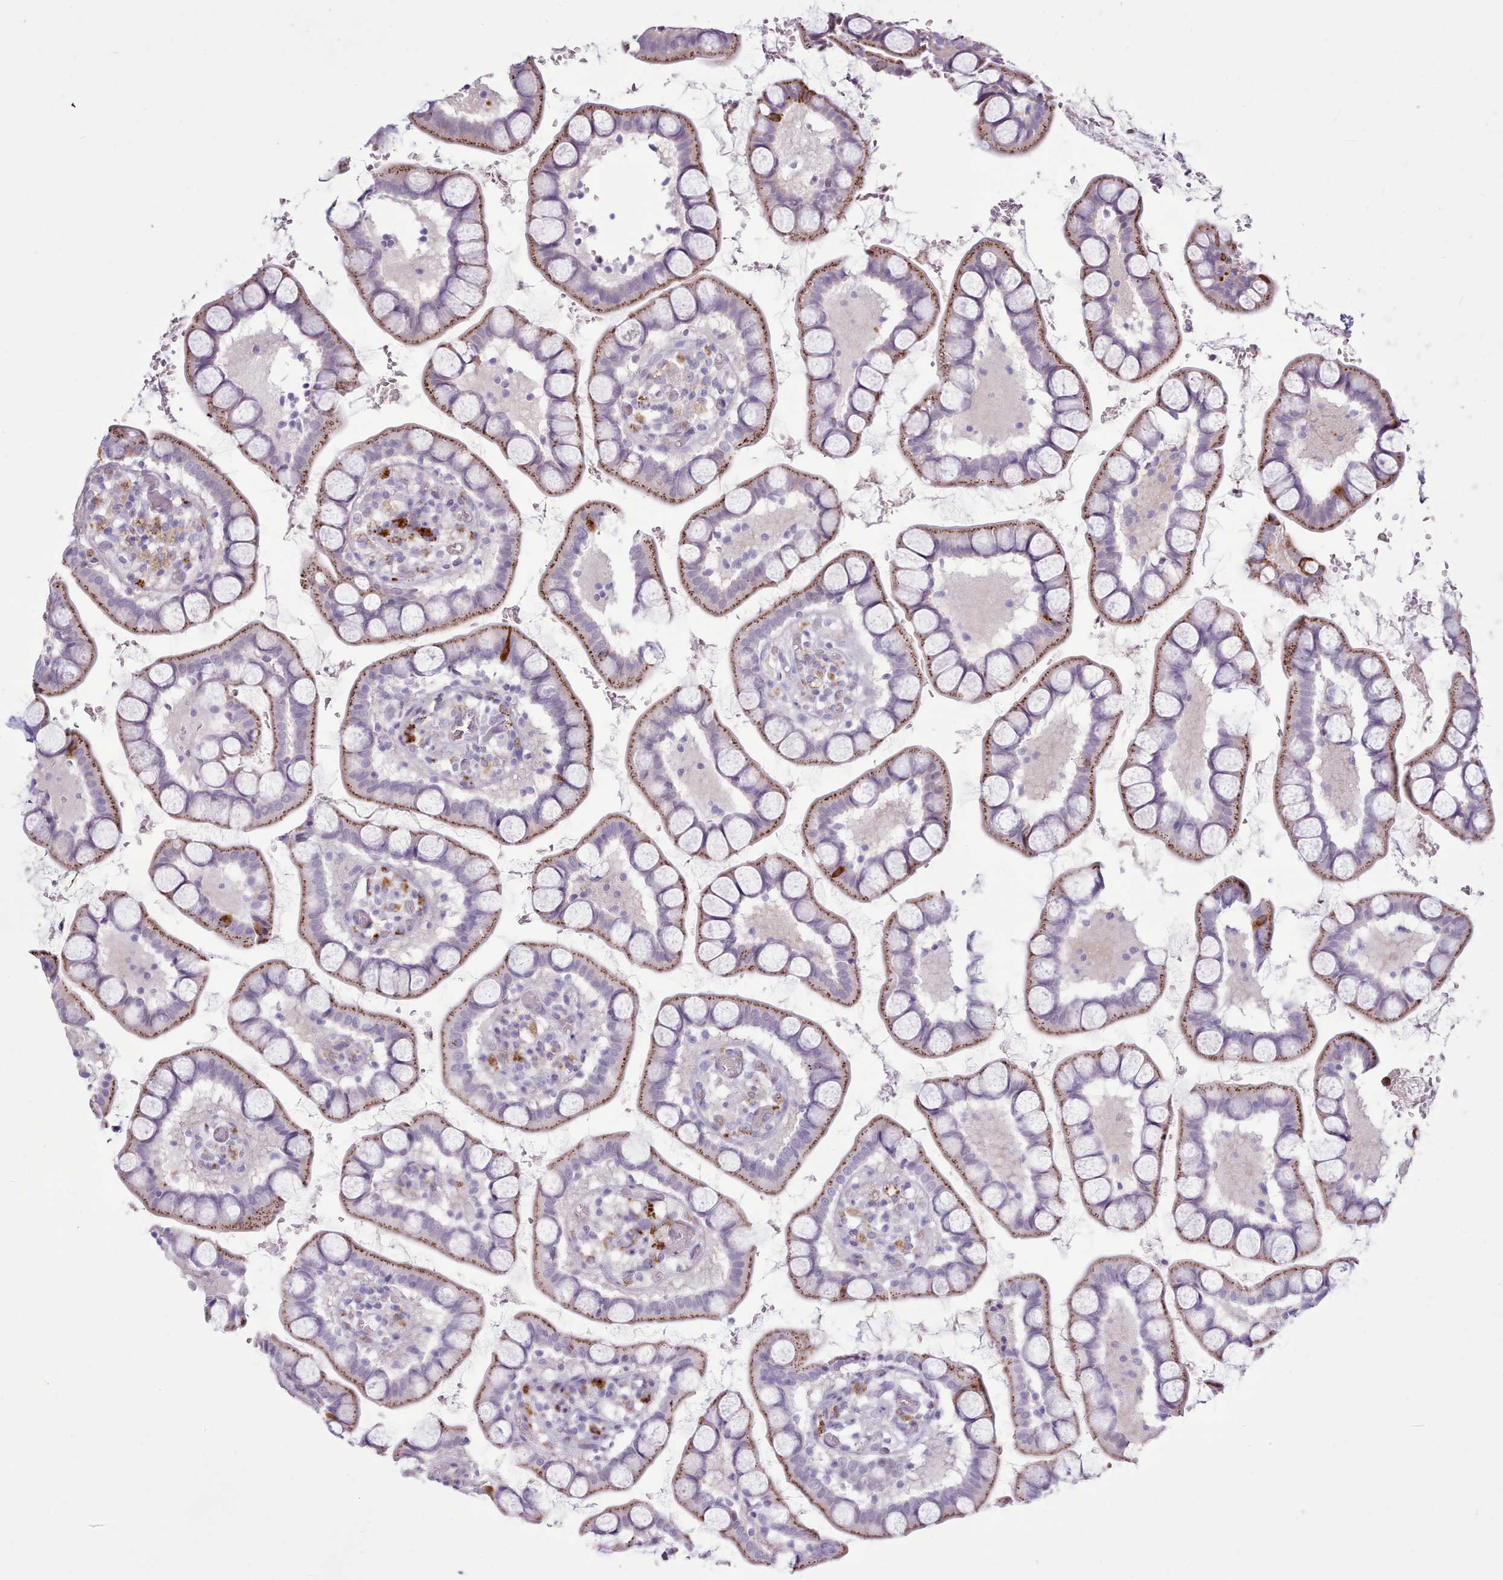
{"staining": {"intensity": "moderate", "quantity": ">75%", "location": "cytoplasmic/membranous"}, "tissue": "small intestine", "cell_type": "Glandular cells", "image_type": "normal", "snomed": [{"axis": "morphology", "description": "Normal tissue, NOS"}, {"axis": "topography", "description": "Small intestine"}], "caption": "Glandular cells display medium levels of moderate cytoplasmic/membranous expression in approximately >75% of cells in unremarkable human small intestine.", "gene": "SRD5A1", "patient": {"sex": "male", "age": 52}}